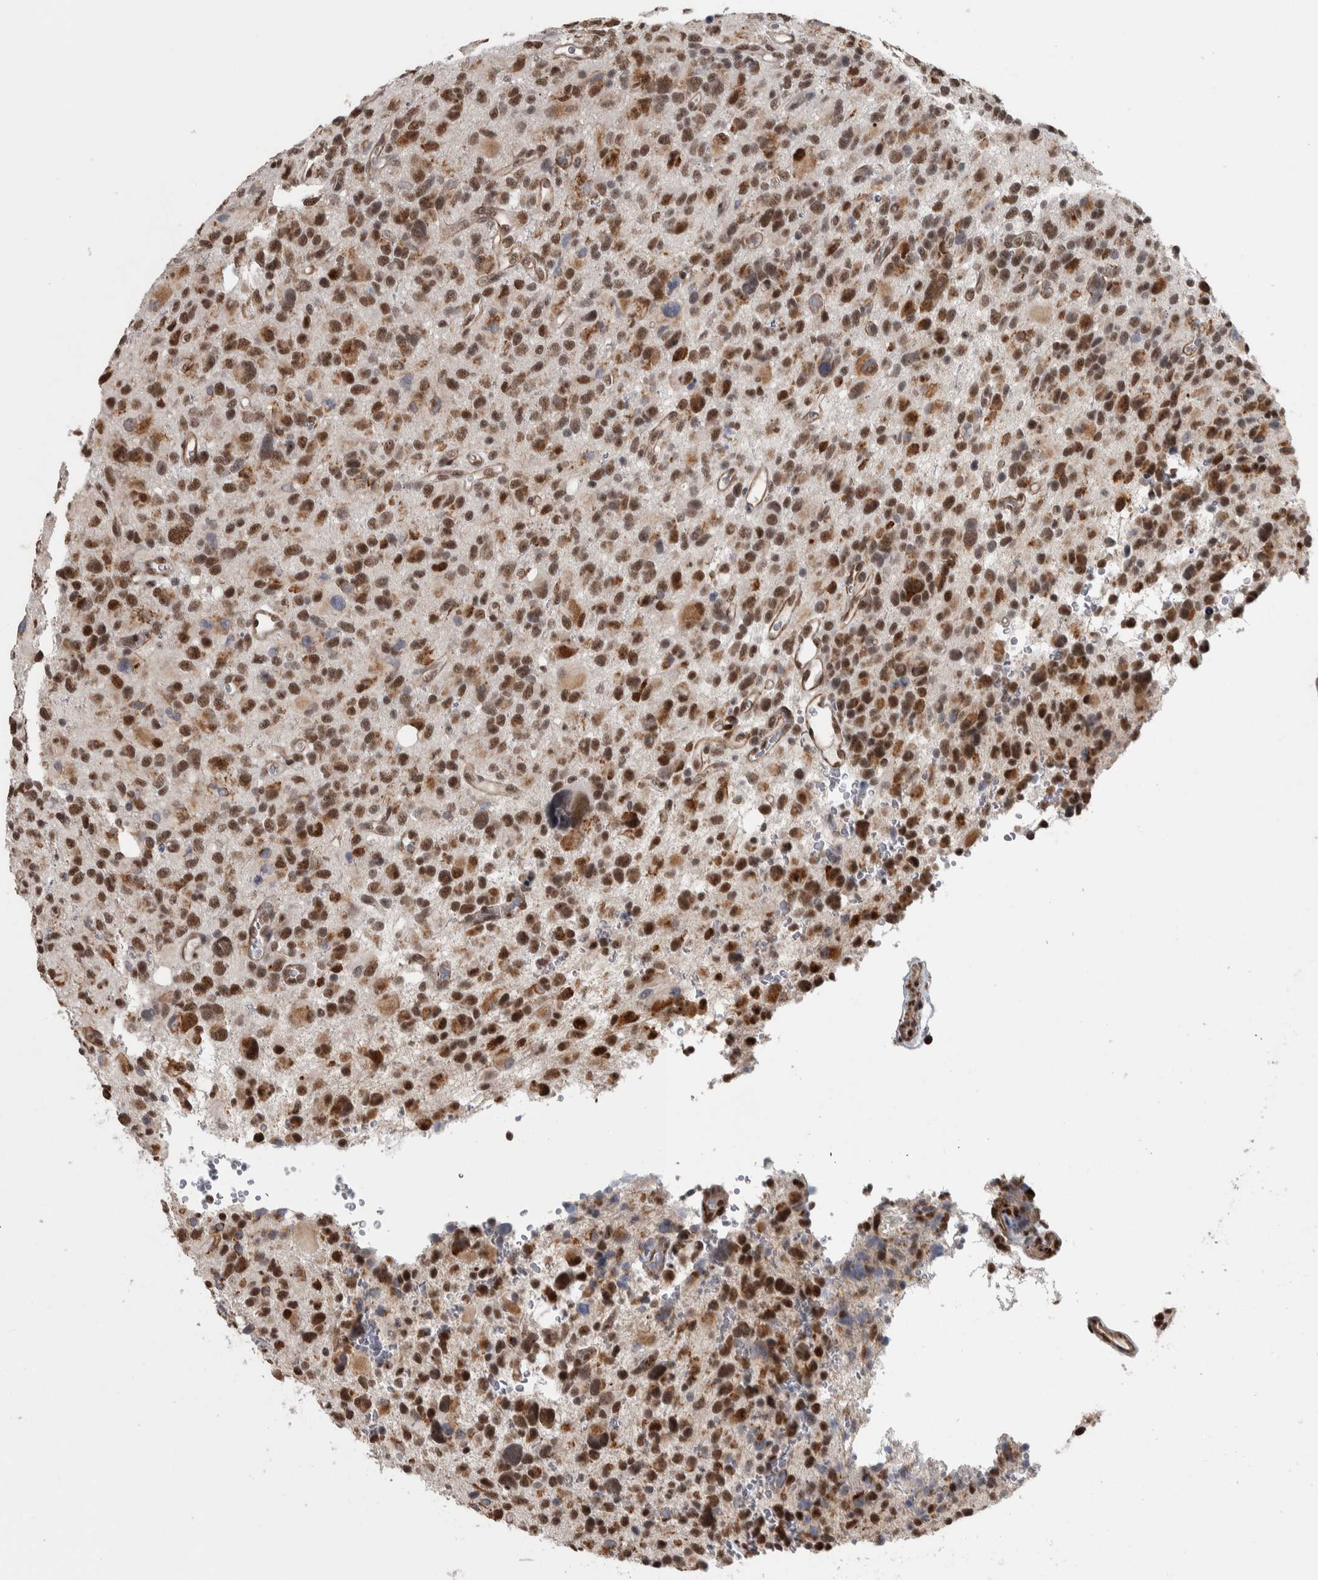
{"staining": {"intensity": "strong", "quantity": ">75%", "location": "nuclear"}, "tissue": "glioma", "cell_type": "Tumor cells", "image_type": "cancer", "snomed": [{"axis": "morphology", "description": "Glioma, malignant, High grade"}, {"axis": "topography", "description": "Brain"}], "caption": "Glioma stained with DAB (3,3'-diaminobenzidine) immunohistochemistry reveals high levels of strong nuclear positivity in approximately >75% of tumor cells. The protein of interest is shown in brown color, while the nuclei are stained blue.", "gene": "DDX42", "patient": {"sex": "male", "age": 48}}